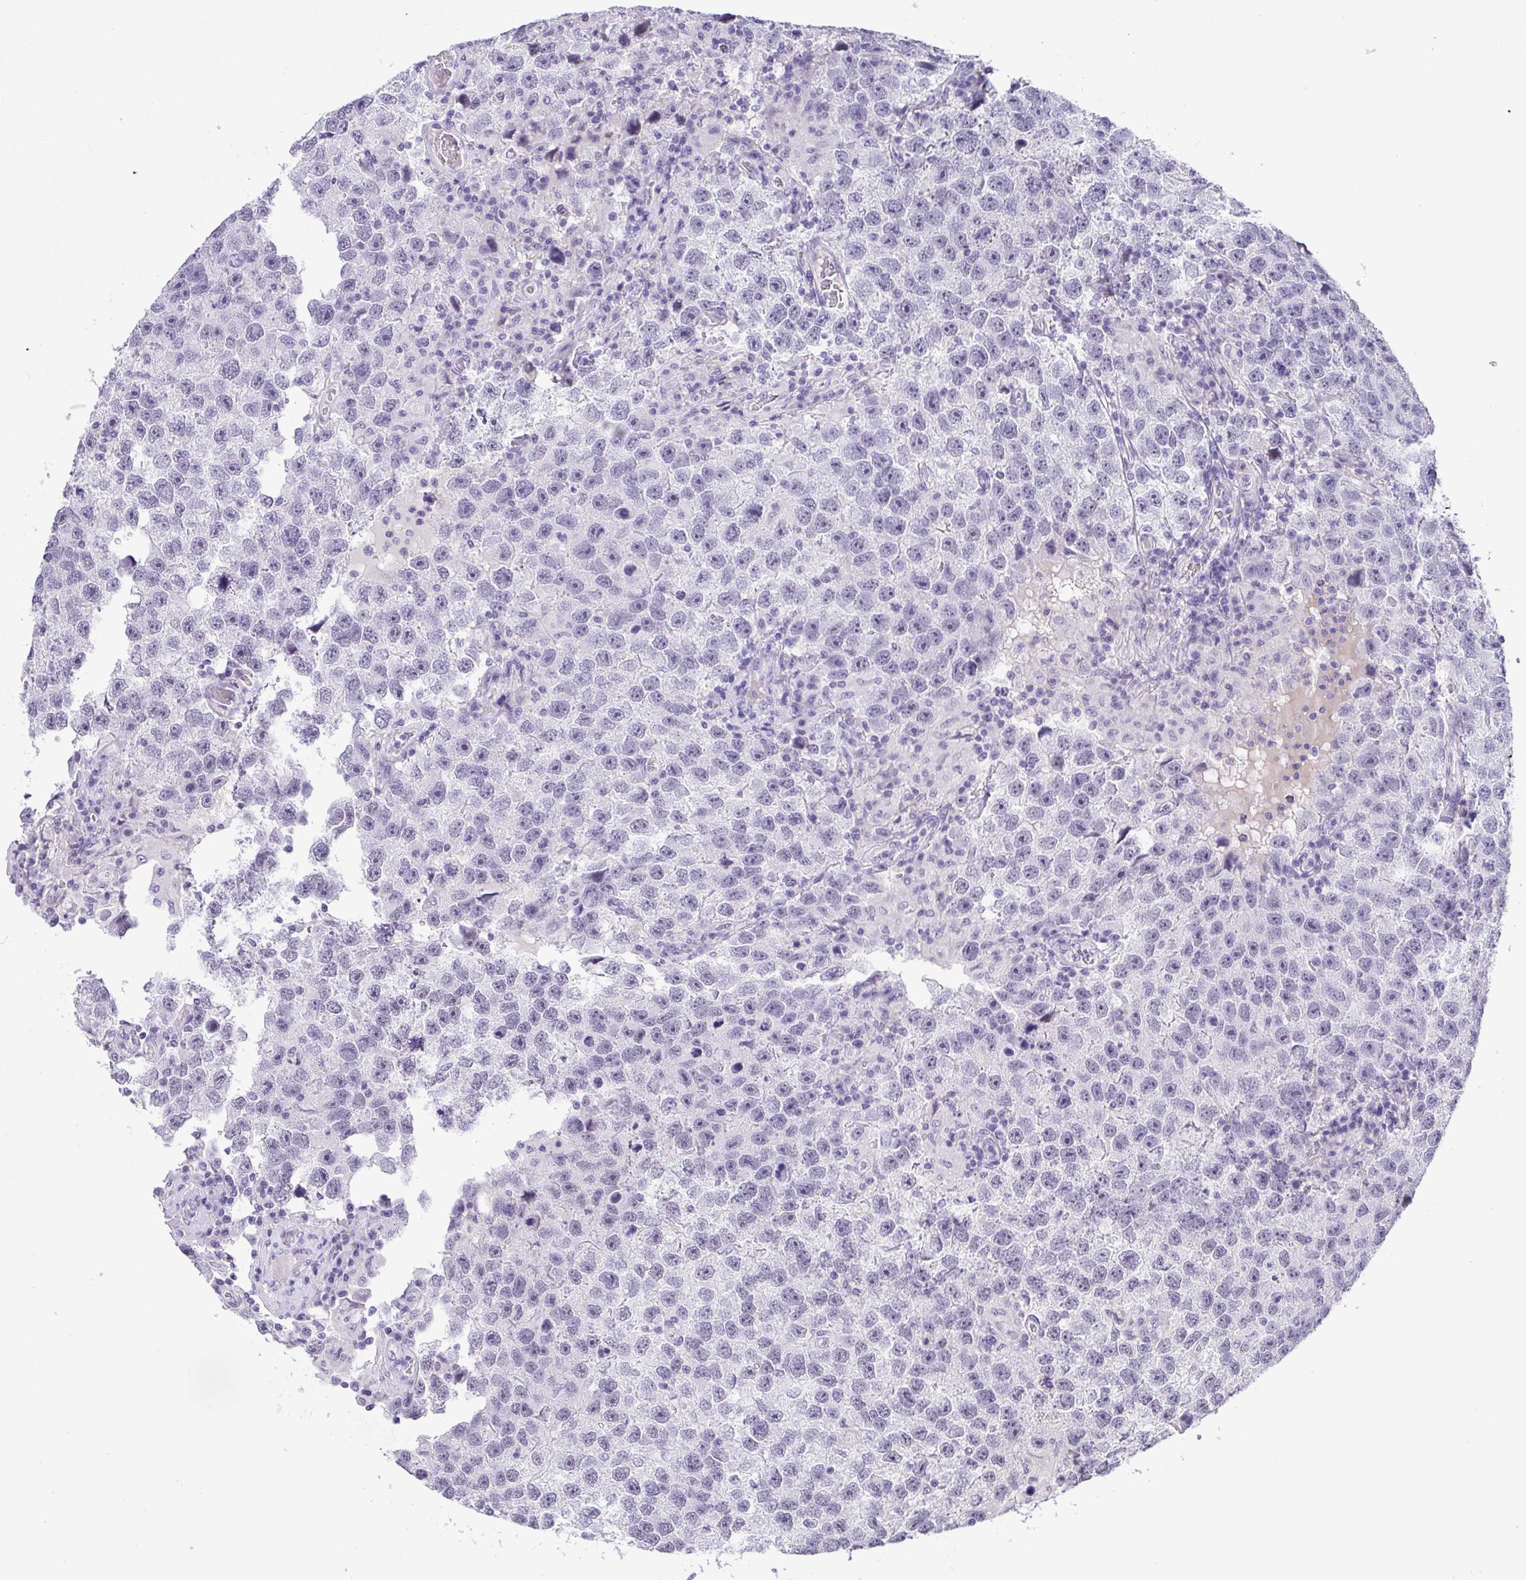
{"staining": {"intensity": "negative", "quantity": "none", "location": "none"}, "tissue": "testis cancer", "cell_type": "Tumor cells", "image_type": "cancer", "snomed": [{"axis": "morphology", "description": "Seminoma, NOS"}, {"axis": "topography", "description": "Testis"}], "caption": "Tumor cells show no significant positivity in seminoma (testis).", "gene": "YBX2", "patient": {"sex": "male", "age": 26}}